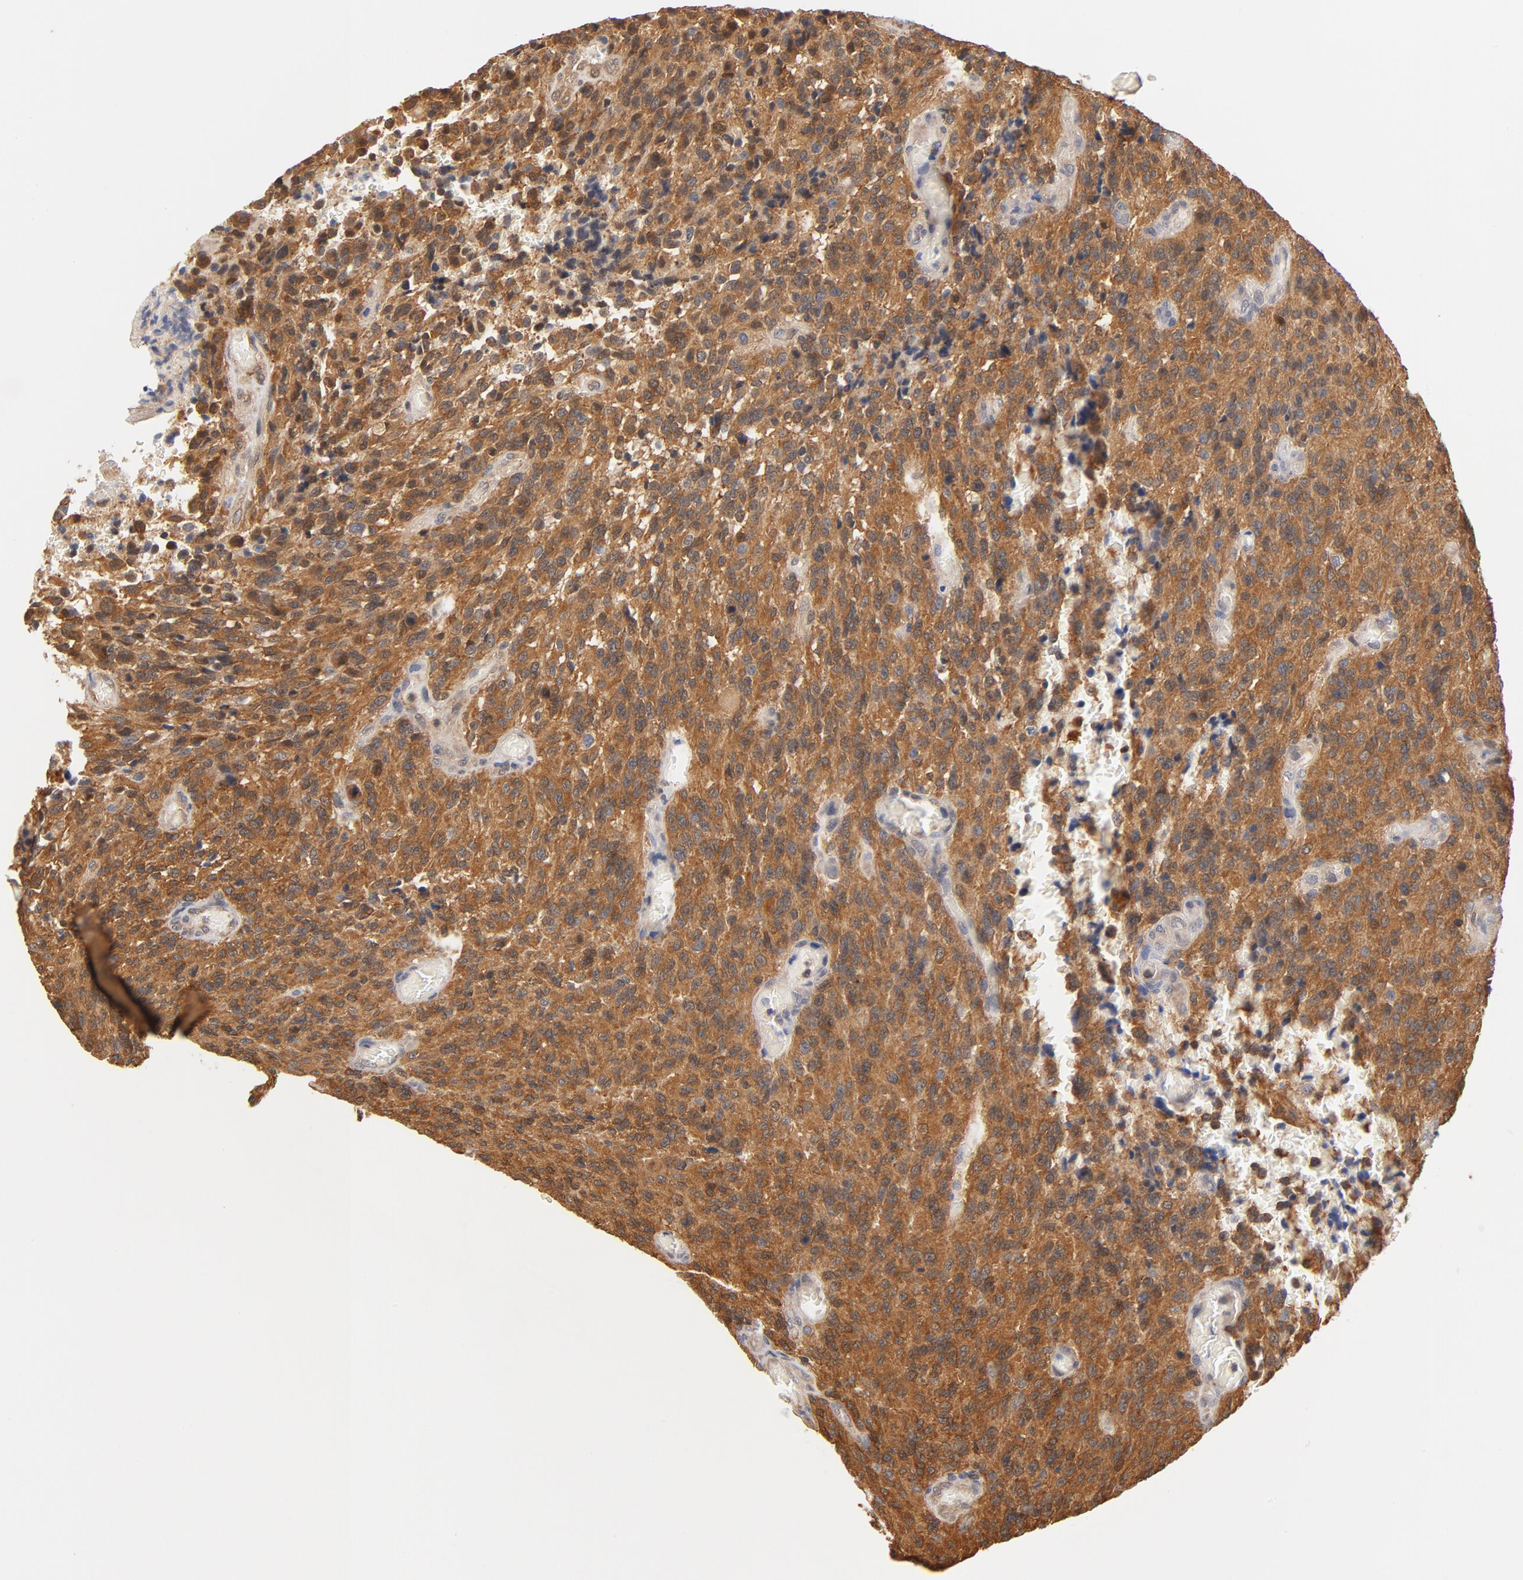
{"staining": {"intensity": "strong", "quantity": ">75%", "location": "cytoplasmic/membranous"}, "tissue": "glioma", "cell_type": "Tumor cells", "image_type": "cancer", "snomed": [{"axis": "morphology", "description": "Normal tissue, NOS"}, {"axis": "morphology", "description": "Glioma, malignant, High grade"}, {"axis": "topography", "description": "Cerebral cortex"}], "caption": "Brown immunohistochemical staining in glioma shows strong cytoplasmic/membranous expression in about >75% of tumor cells.", "gene": "ASMTL", "patient": {"sex": "male", "age": 56}}